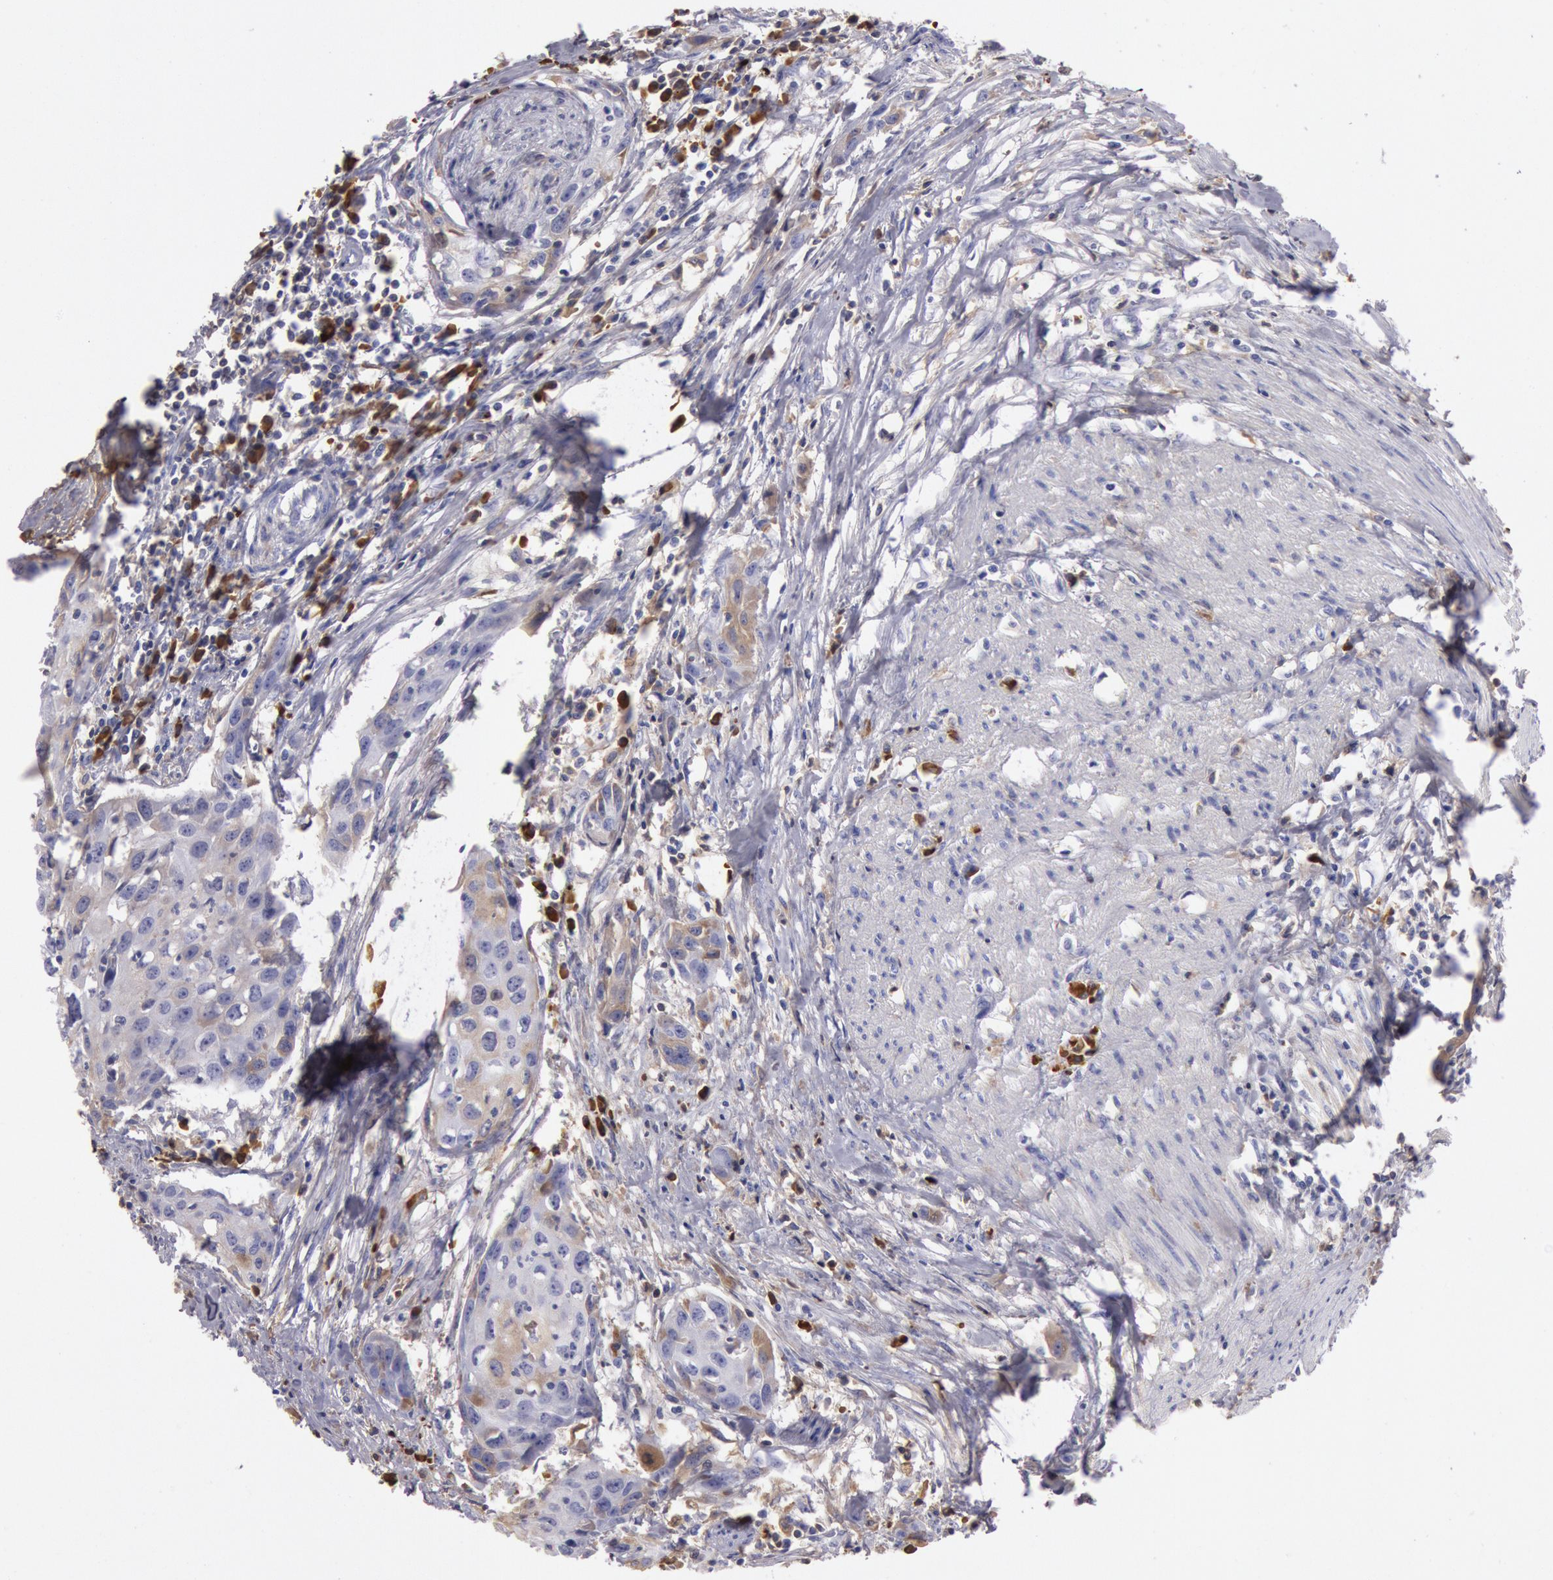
{"staining": {"intensity": "weak", "quantity": "<25%", "location": "cytoplasmic/membranous"}, "tissue": "urothelial cancer", "cell_type": "Tumor cells", "image_type": "cancer", "snomed": [{"axis": "morphology", "description": "Urothelial carcinoma, High grade"}, {"axis": "topography", "description": "Urinary bladder"}], "caption": "A high-resolution photomicrograph shows immunohistochemistry staining of urothelial carcinoma (high-grade), which displays no significant positivity in tumor cells.", "gene": "IGHG1", "patient": {"sex": "male", "age": 54}}